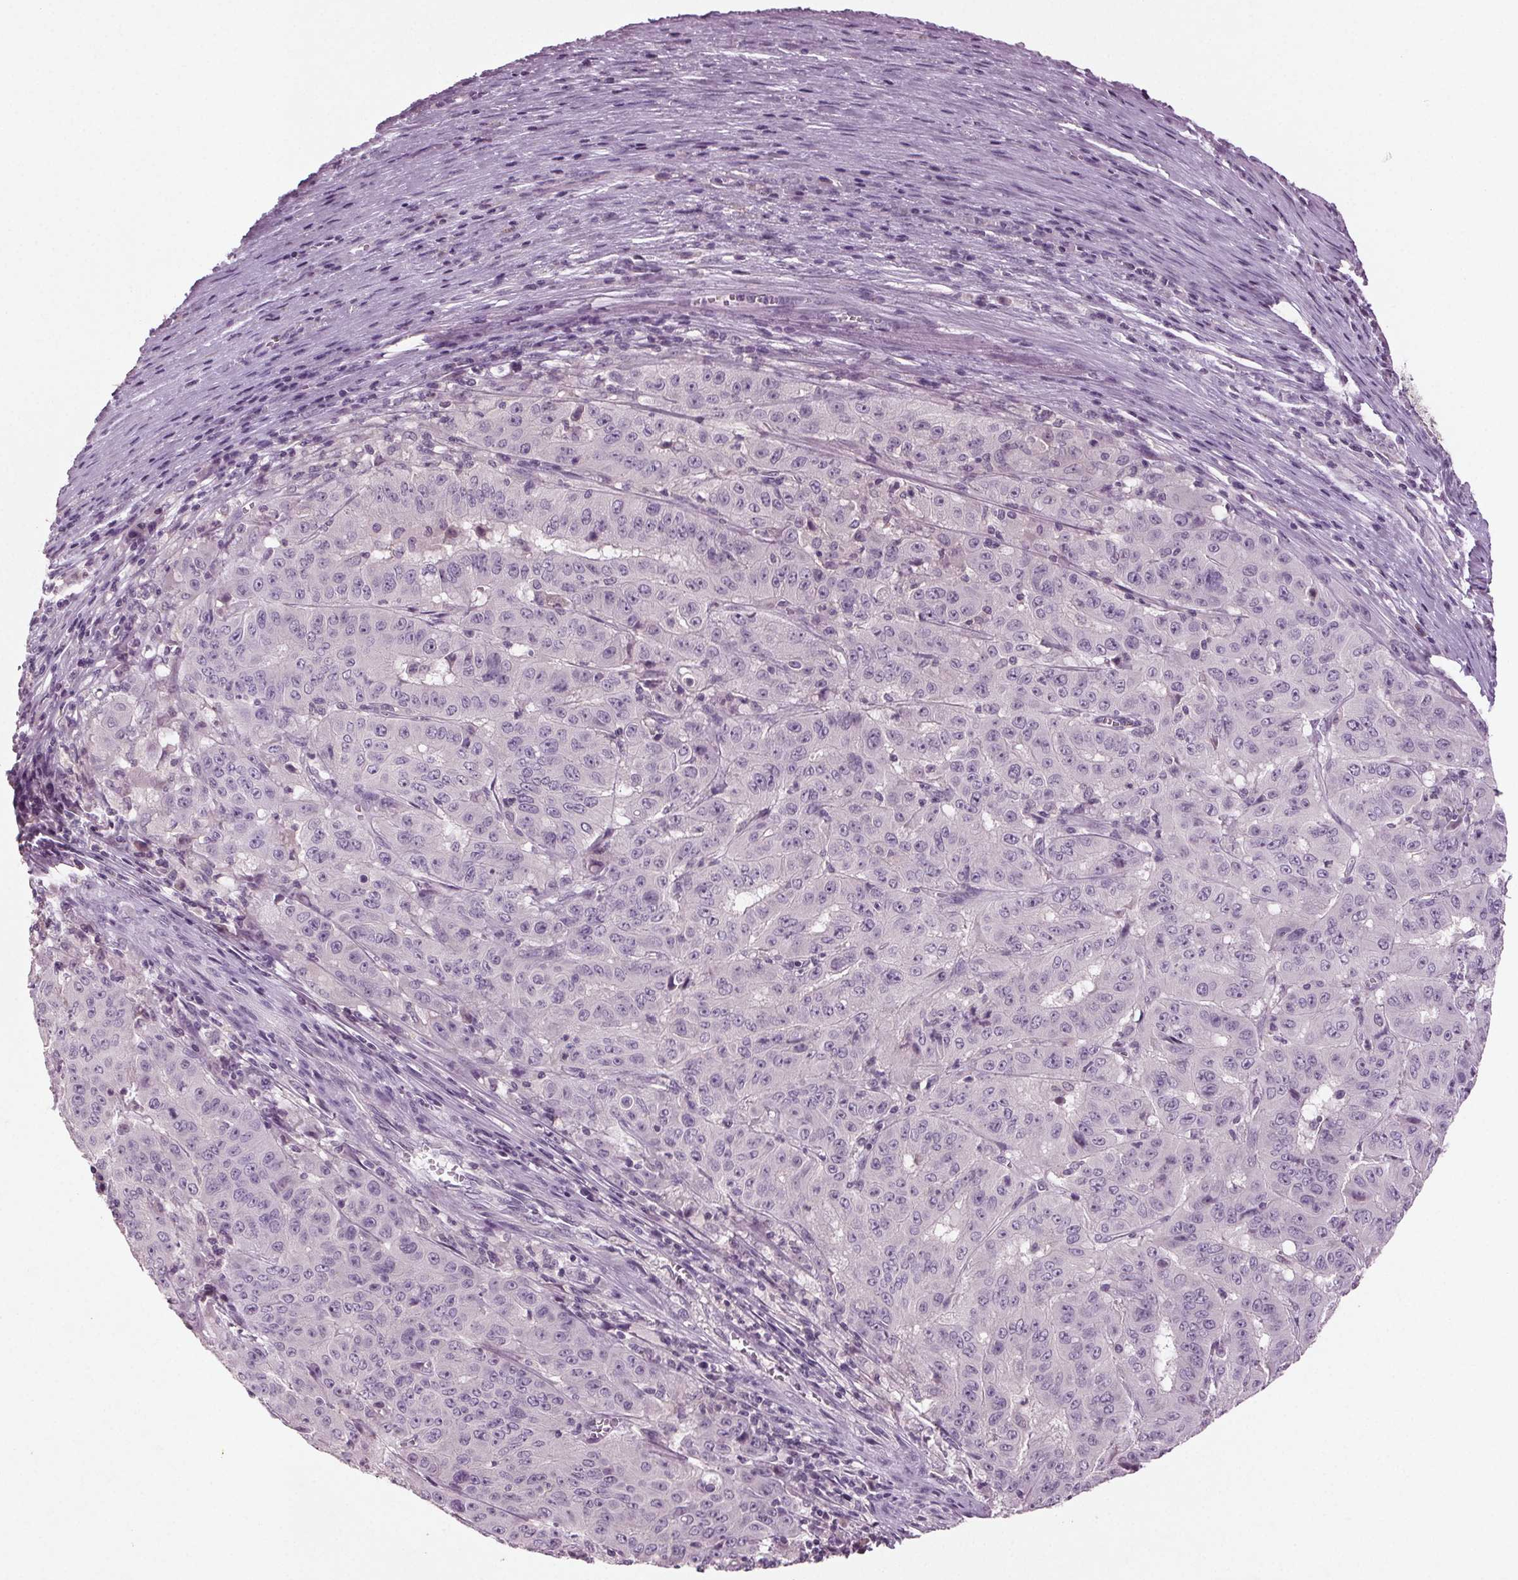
{"staining": {"intensity": "negative", "quantity": "none", "location": "none"}, "tissue": "pancreatic cancer", "cell_type": "Tumor cells", "image_type": "cancer", "snomed": [{"axis": "morphology", "description": "Adenocarcinoma, NOS"}, {"axis": "topography", "description": "Pancreas"}], "caption": "Protein analysis of adenocarcinoma (pancreatic) exhibits no significant staining in tumor cells. The staining is performed using DAB brown chromogen with nuclei counter-stained in using hematoxylin.", "gene": "BHLHE22", "patient": {"sex": "male", "age": 63}}